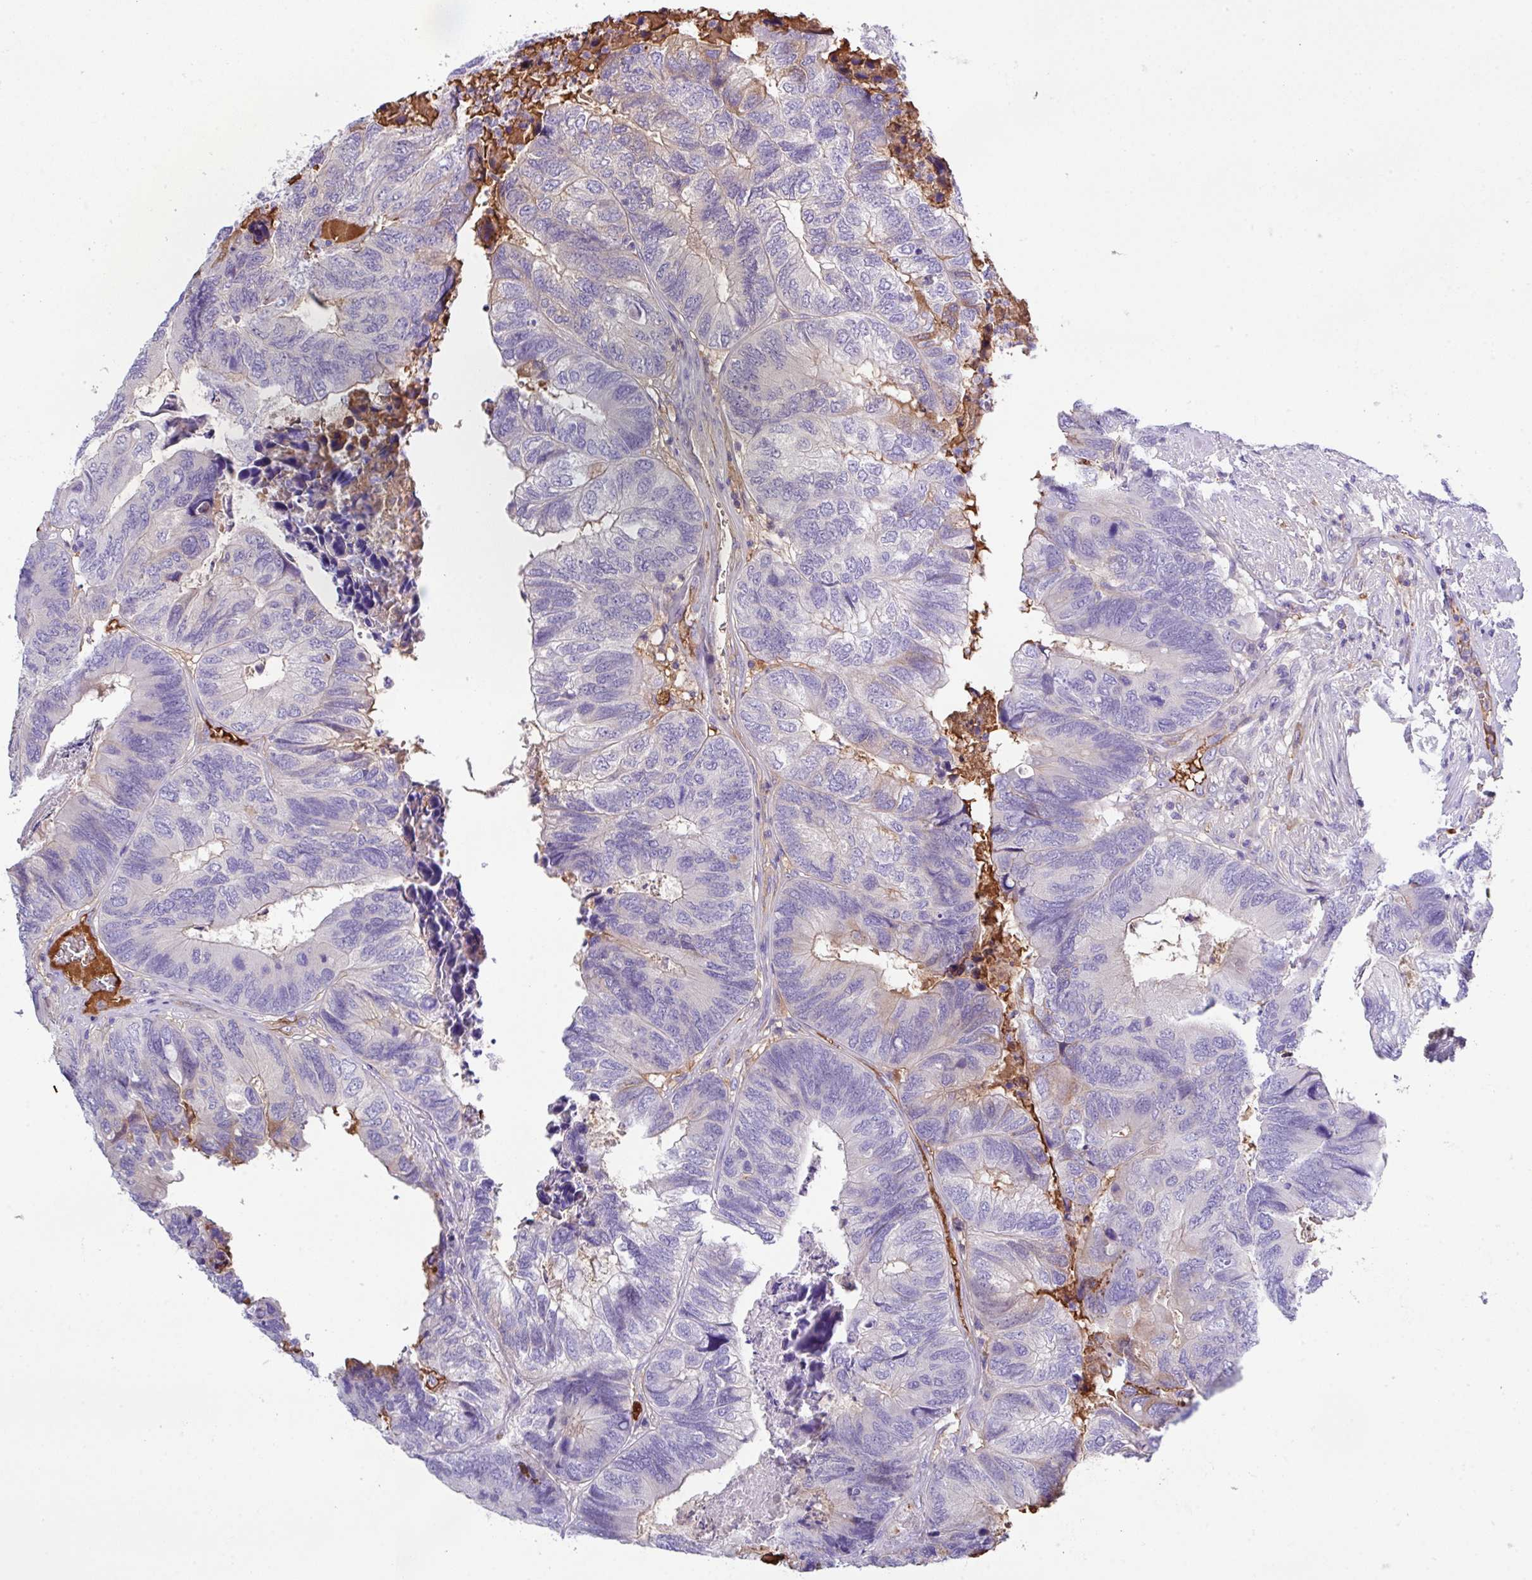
{"staining": {"intensity": "moderate", "quantity": "25%-75%", "location": "cytoplasmic/membranous"}, "tissue": "colorectal cancer", "cell_type": "Tumor cells", "image_type": "cancer", "snomed": [{"axis": "morphology", "description": "Adenocarcinoma, NOS"}, {"axis": "topography", "description": "Colon"}], "caption": "Immunohistochemical staining of human colorectal cancer reveals moderate cytoplasmic/membranous protein positivity in approximately 25%-75% of tumor cells. (DAB = brown stain, brightfield microscopy at high magnification).", "gene": "DNAL1", "patient": {"sex": "female", "age": 67}}